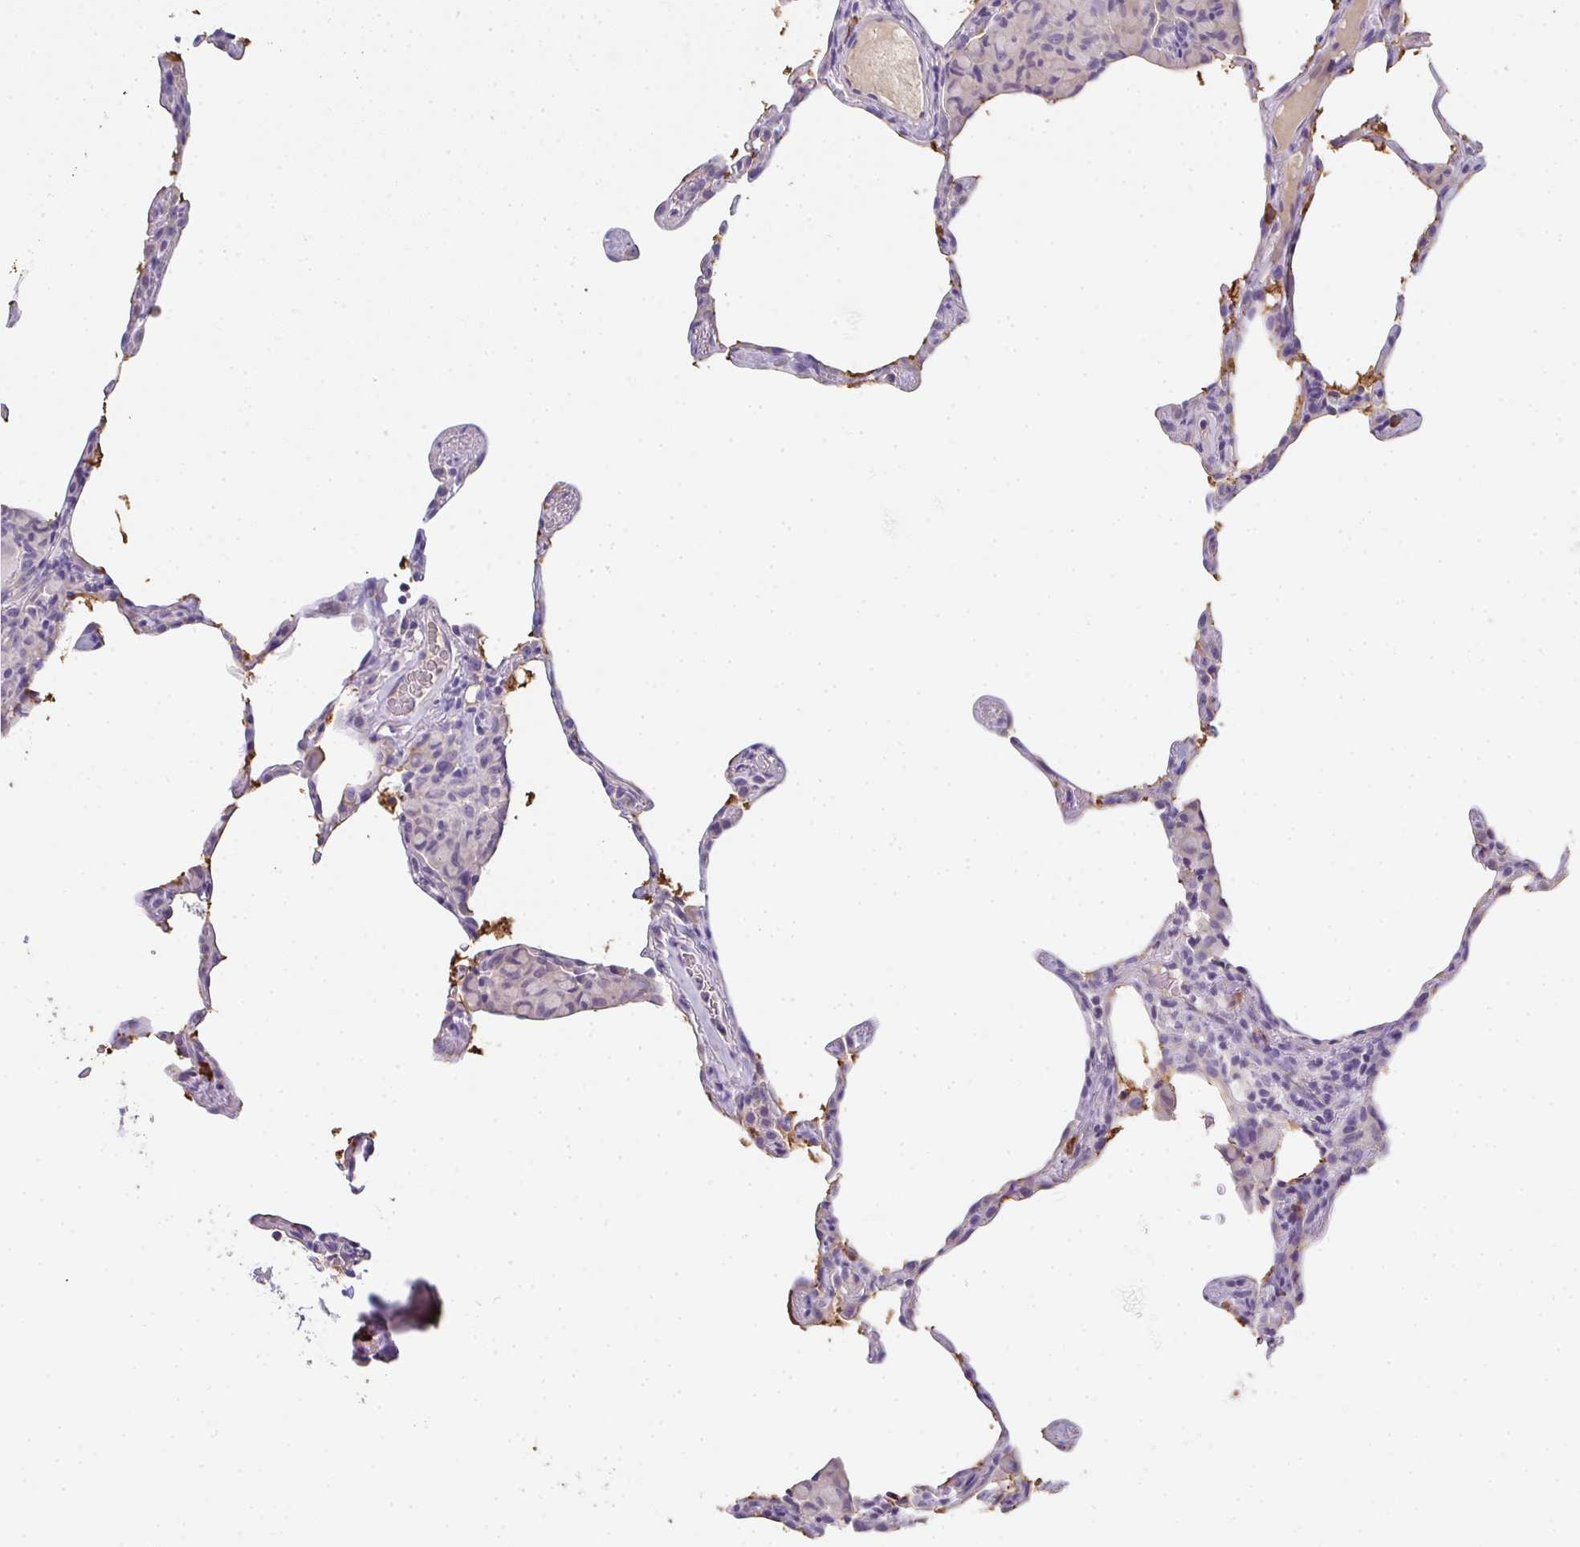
{"staining": {"intensity": "moderate", "quantity": "<25%", "location": "cytoplasmic/membranous"}, "tissue": "lung", "cell_type": "Alveolar cells", "image_type": "normal", "snomed": [{"axis": "morphology", "description": "Normal tissue, NOS"}, {"axis": "topography", "description": "Lung"}], "caption": "Unremarkable lung was stained to show a protein in brown. There is low levels of moderate cytoplasmic/membranous staining in approximately <25% of alveolar cells.", "gene": "ZNF215", "patient": {"sex": "female", "age": 57}}